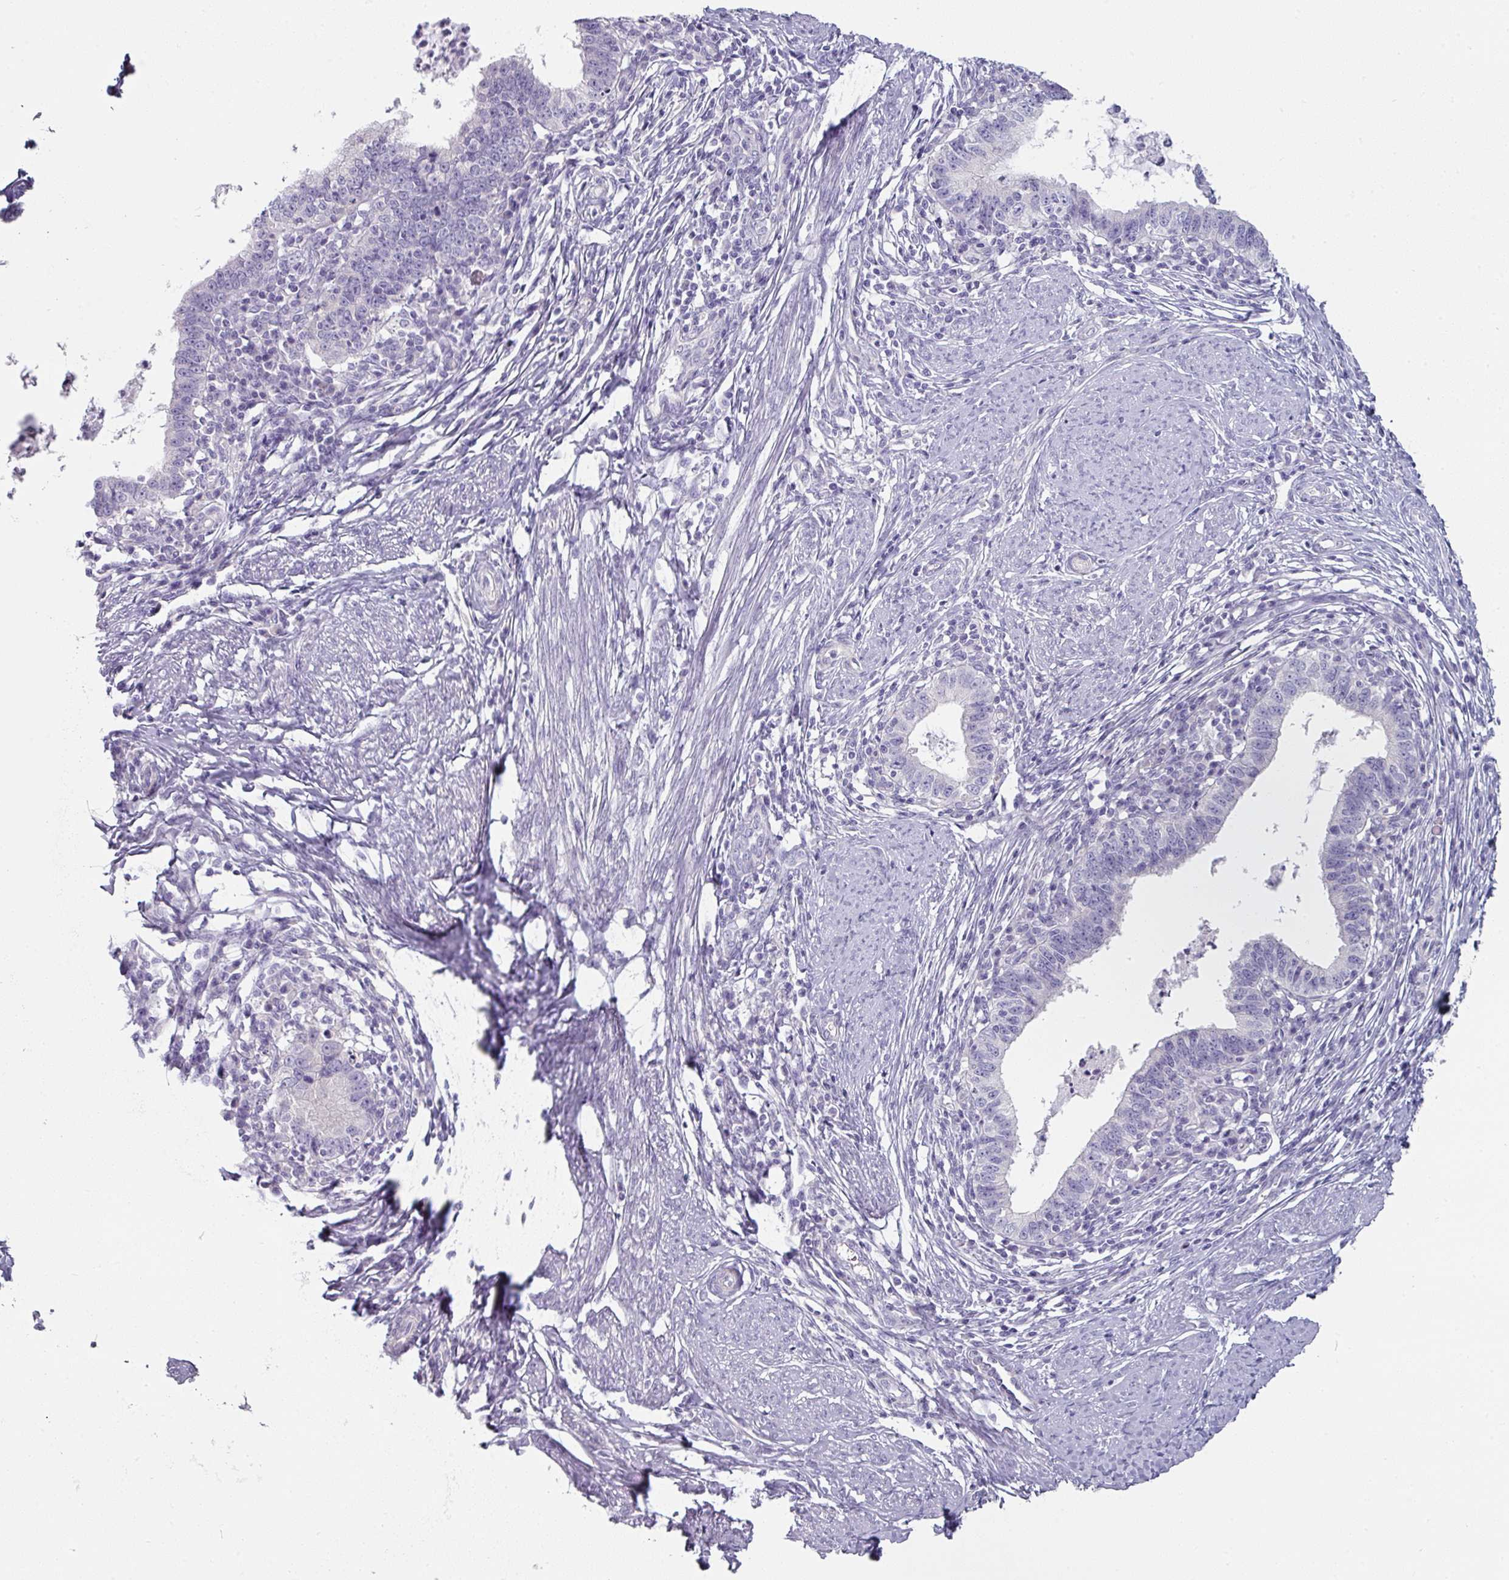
{"staining": {"intensity": "negative", "quantity": "none", "location": "none"}, "tissue": "cervical cancer", "cell_type": "Tumor cells", "image_type": "cancer", "snomed": [{"axis": "morphology", "description": "Adenocarcinoma, NOS"}, {"axis": "topography", "description": "Cervix"}], "caption": "High power microscopy photomicrograph of an immunohistochemistry (IHC) photomicrograph of cervical cancer (adenocarcinoma), revealing no significant staining in tumor cells.", "gene": "SLC17A7", "patient": {"sex": "female", "age": 36}}